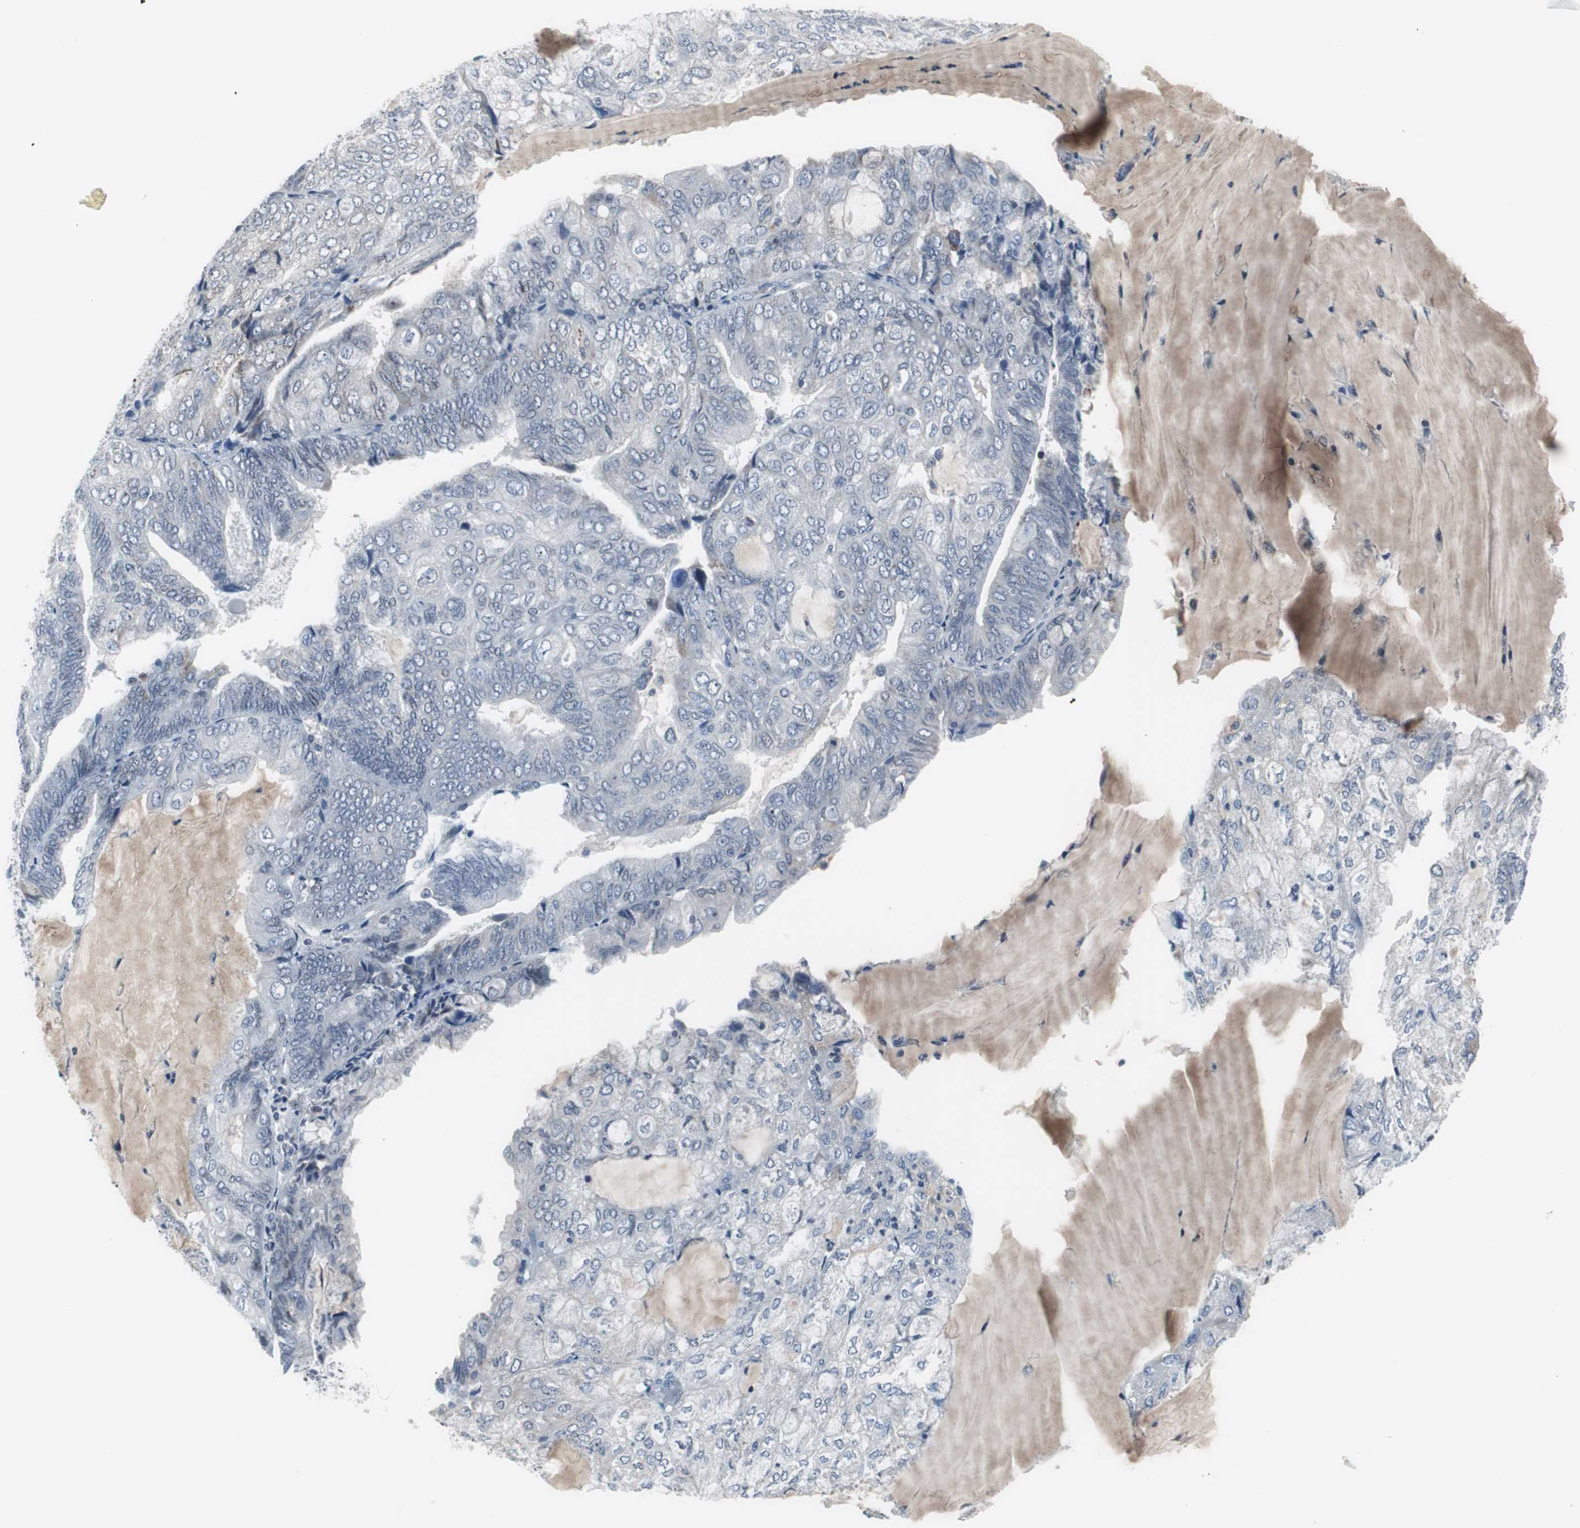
{"staining": {"intensity": "negative", "quantity": "none", "location": "none"}, "tissue": "endometrial cancer", "cell_type": "Tumor cells", "image_type": "cancer", "snomed": [{"axis": "morphology", "description": "Adenocarcinoma, NOS"}, {"axis": "topography", "description": "Endometrium"}], "caption": "This histopathology image is of endometrial cancer stained with IHC to label a protein in brown with the nuclei are counter-stained blue. There is no expression in tumor cells.", "gene": "DOK1", "patient": {"sex": "female", "age": 81}}